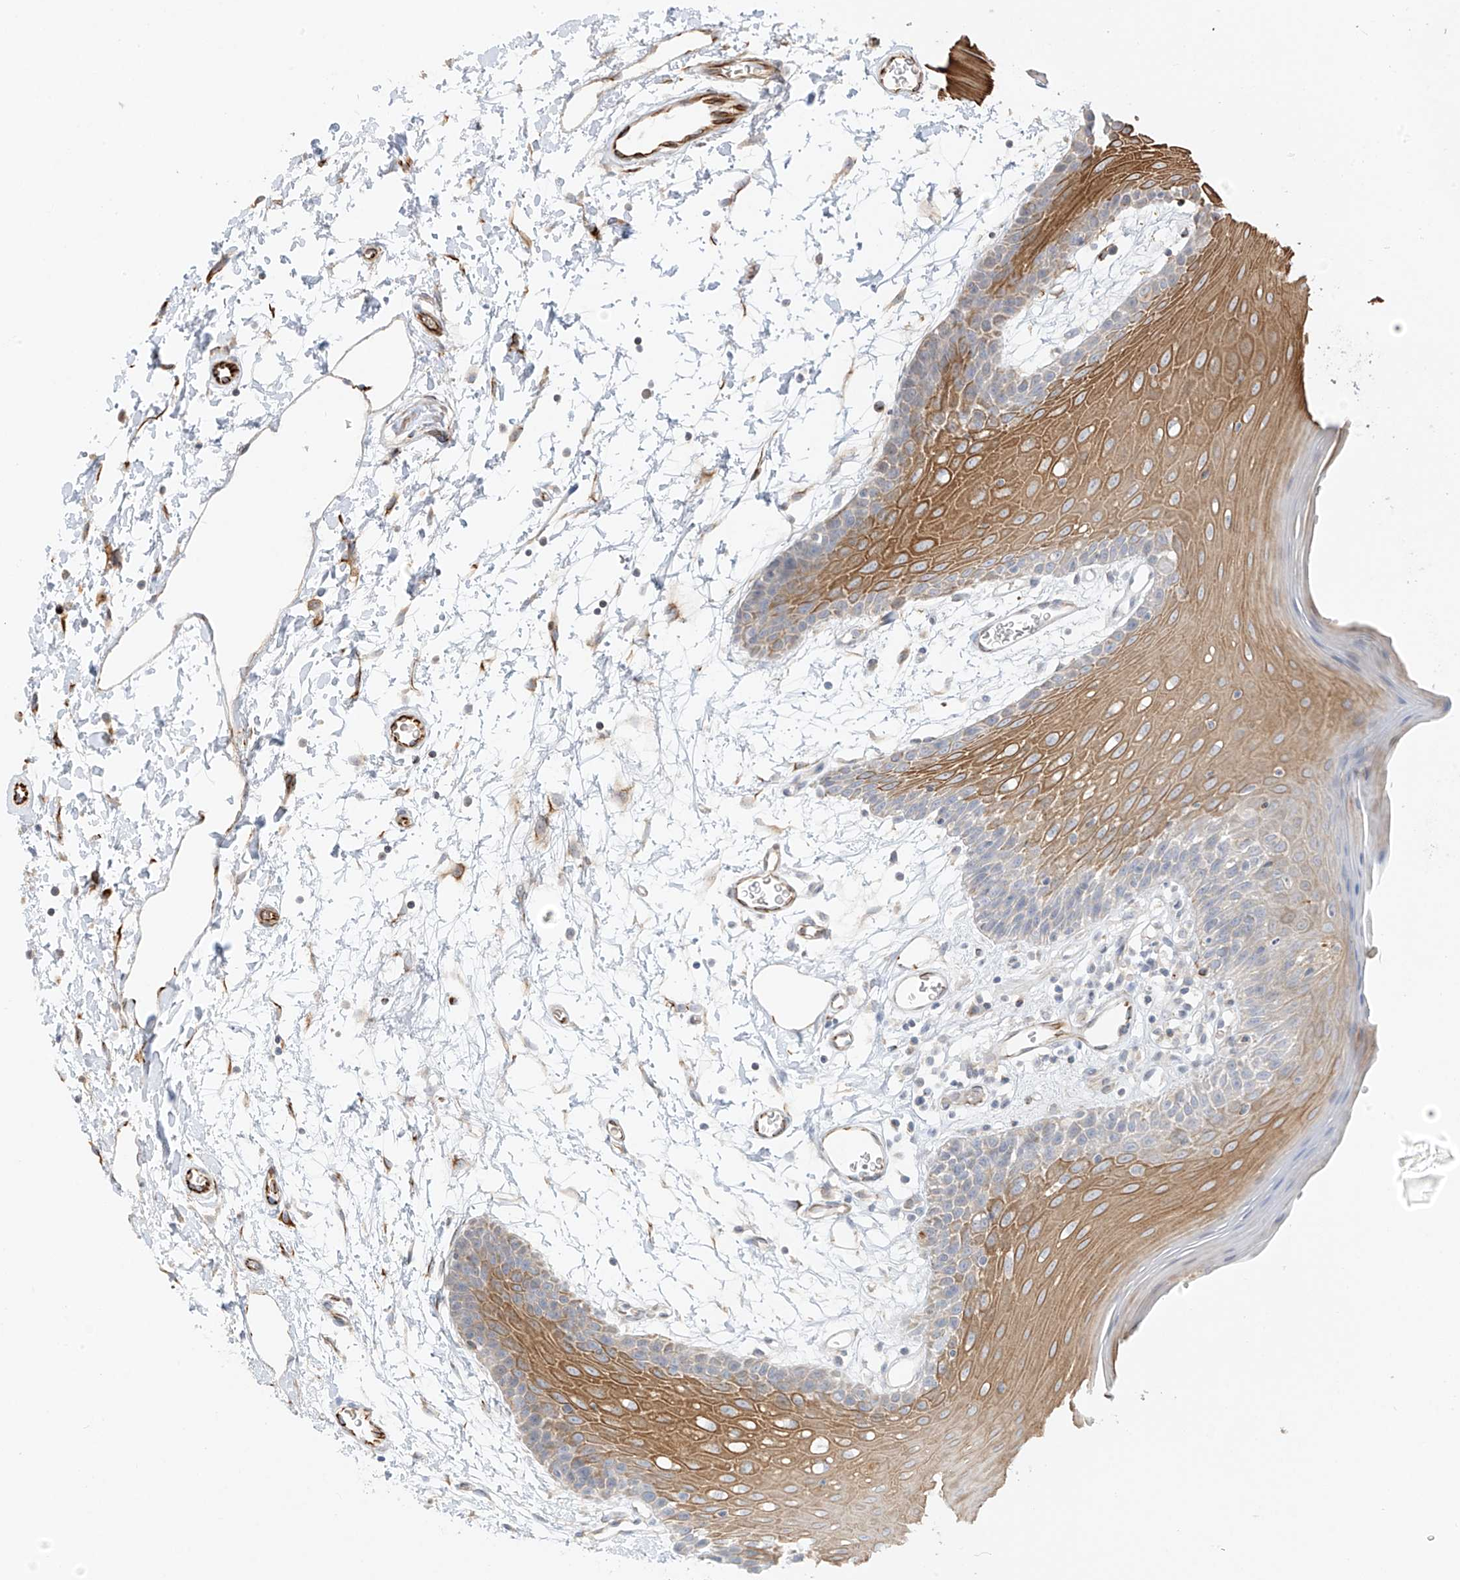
{"staining": {"intensity": "moderate", "quantity": "<25%", "location": "cytoplasmic/membranous"}, "tissue": "oral mucosa", "cell_type": "Squamous epithelial cells", "image_type": "normal", "snomed": [{"axis": "morphology", "description": "Normal tissue, NOS"}, {"axis": "topography", "description": "Skeletal muscle"}, {"axis": "topography", "description": "Oral tissue"}, {"axis": "topography", "description": "Salivary gland"}, {"axis": "topography", "description": "Peripheral nerve tissue"}], "caption": "DAB (3,3'-diaminobenzidine) immunohistochemical staining of unremarkable human oral mucosa reveals moderate cytoplasmic/membranous protein expression in about <25% of squamous epithelial cells. (DAB IHC with brightfield microscopy, high magnification).", "gene": "DCDC2", "patient": {"sex": "male", "age": 54}}